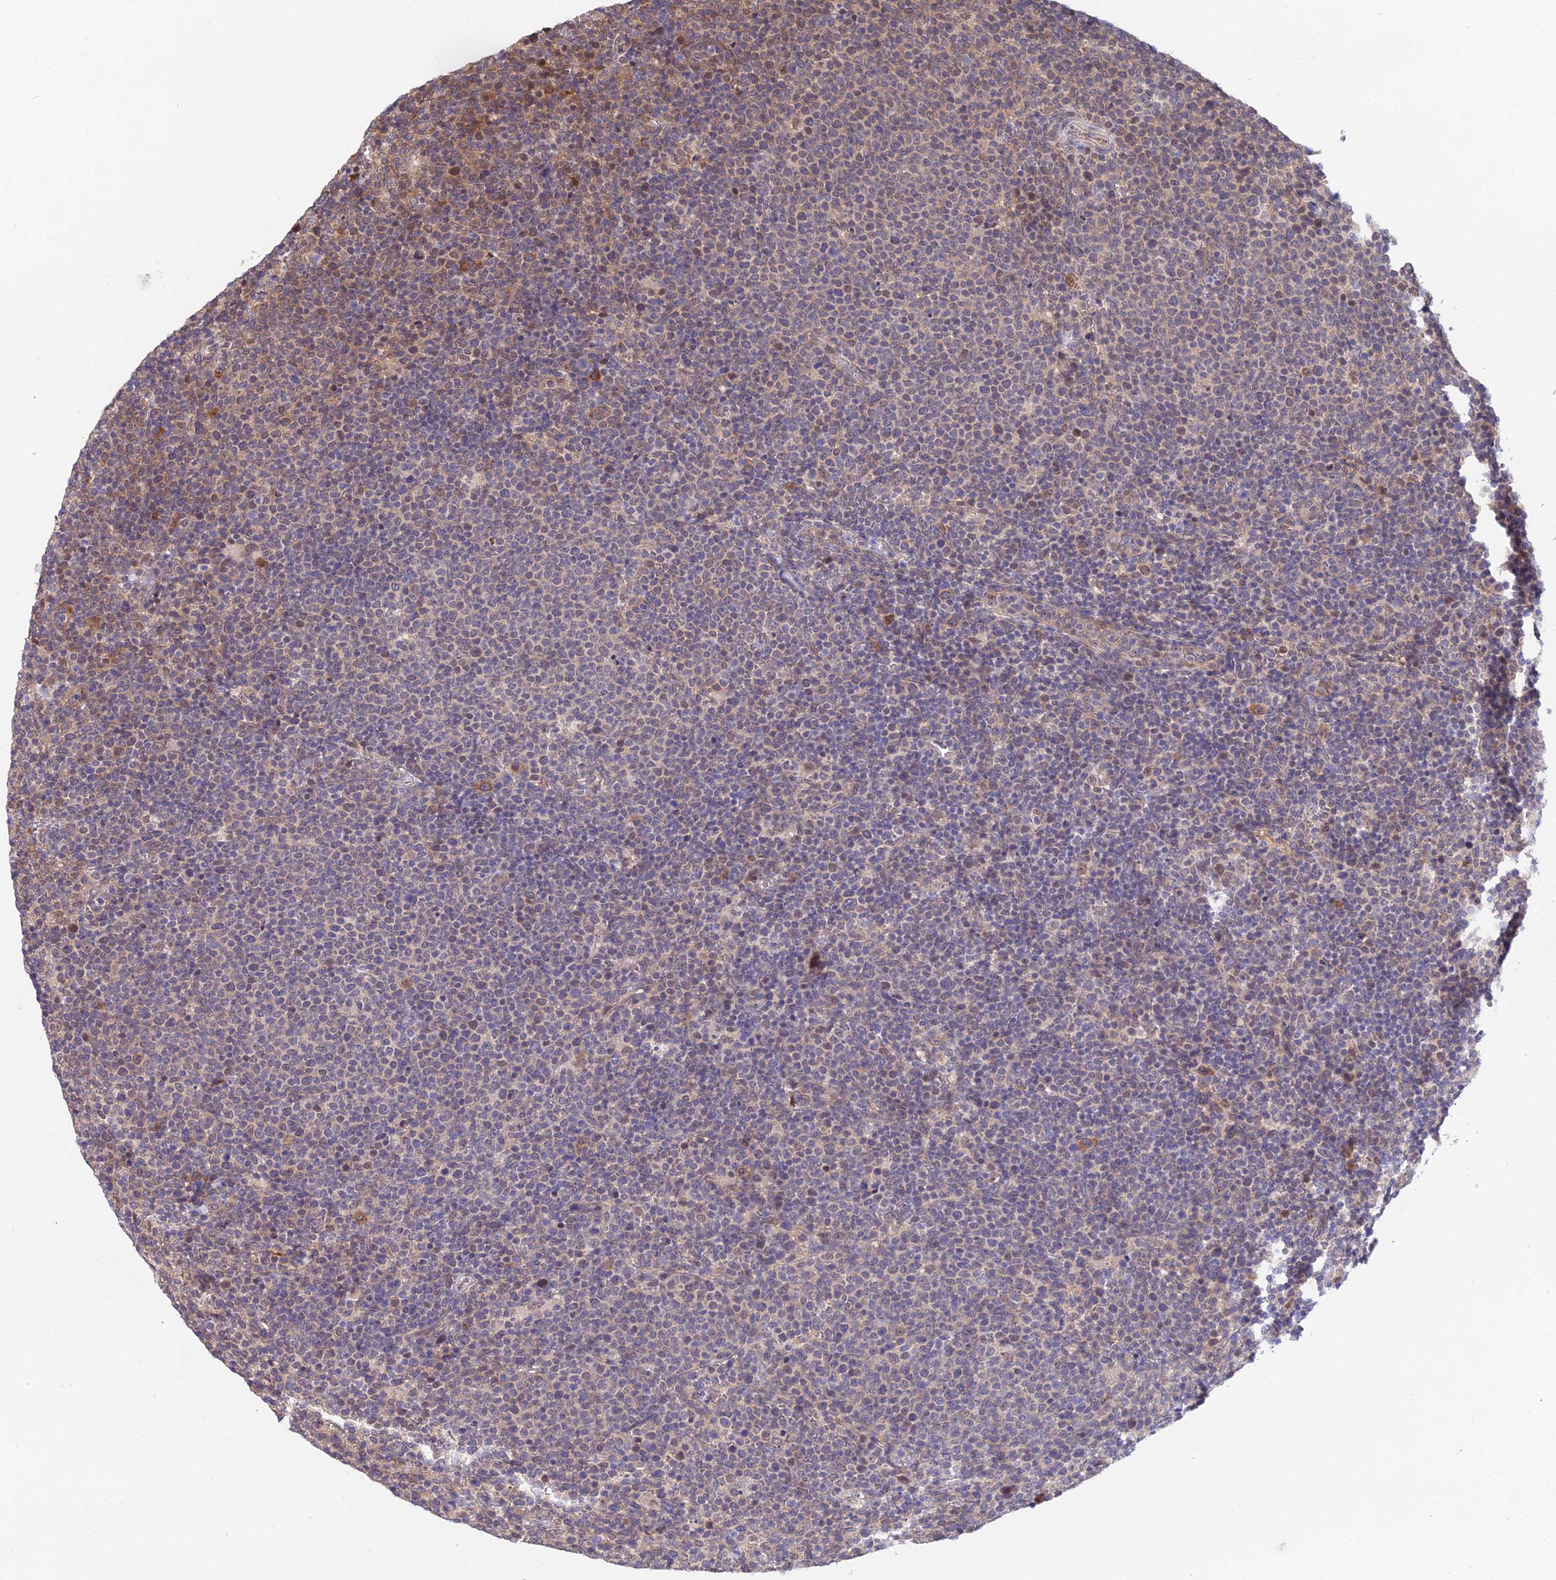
{"staining": {"intensity": "negative", "quantity": "none", "location": "none"}, "tissue": "lymphoma", "cell_type": "Tumor cells", "image_type": "cancer", "snomed": [{"axis": "morphology", "description": "Malignant lymphoma, non-Hodgkin's type, High grade"}, {"axis": "topography", "description": "Lymph node"}], "caption": "High-grade malignant lymphoma, non-Hodgkin's type stained for a protein using immunohistochemistry reveals no positivity tumor cells.", "gene": "INPP4A", "patient": {"sex": "male", "age": 61}}